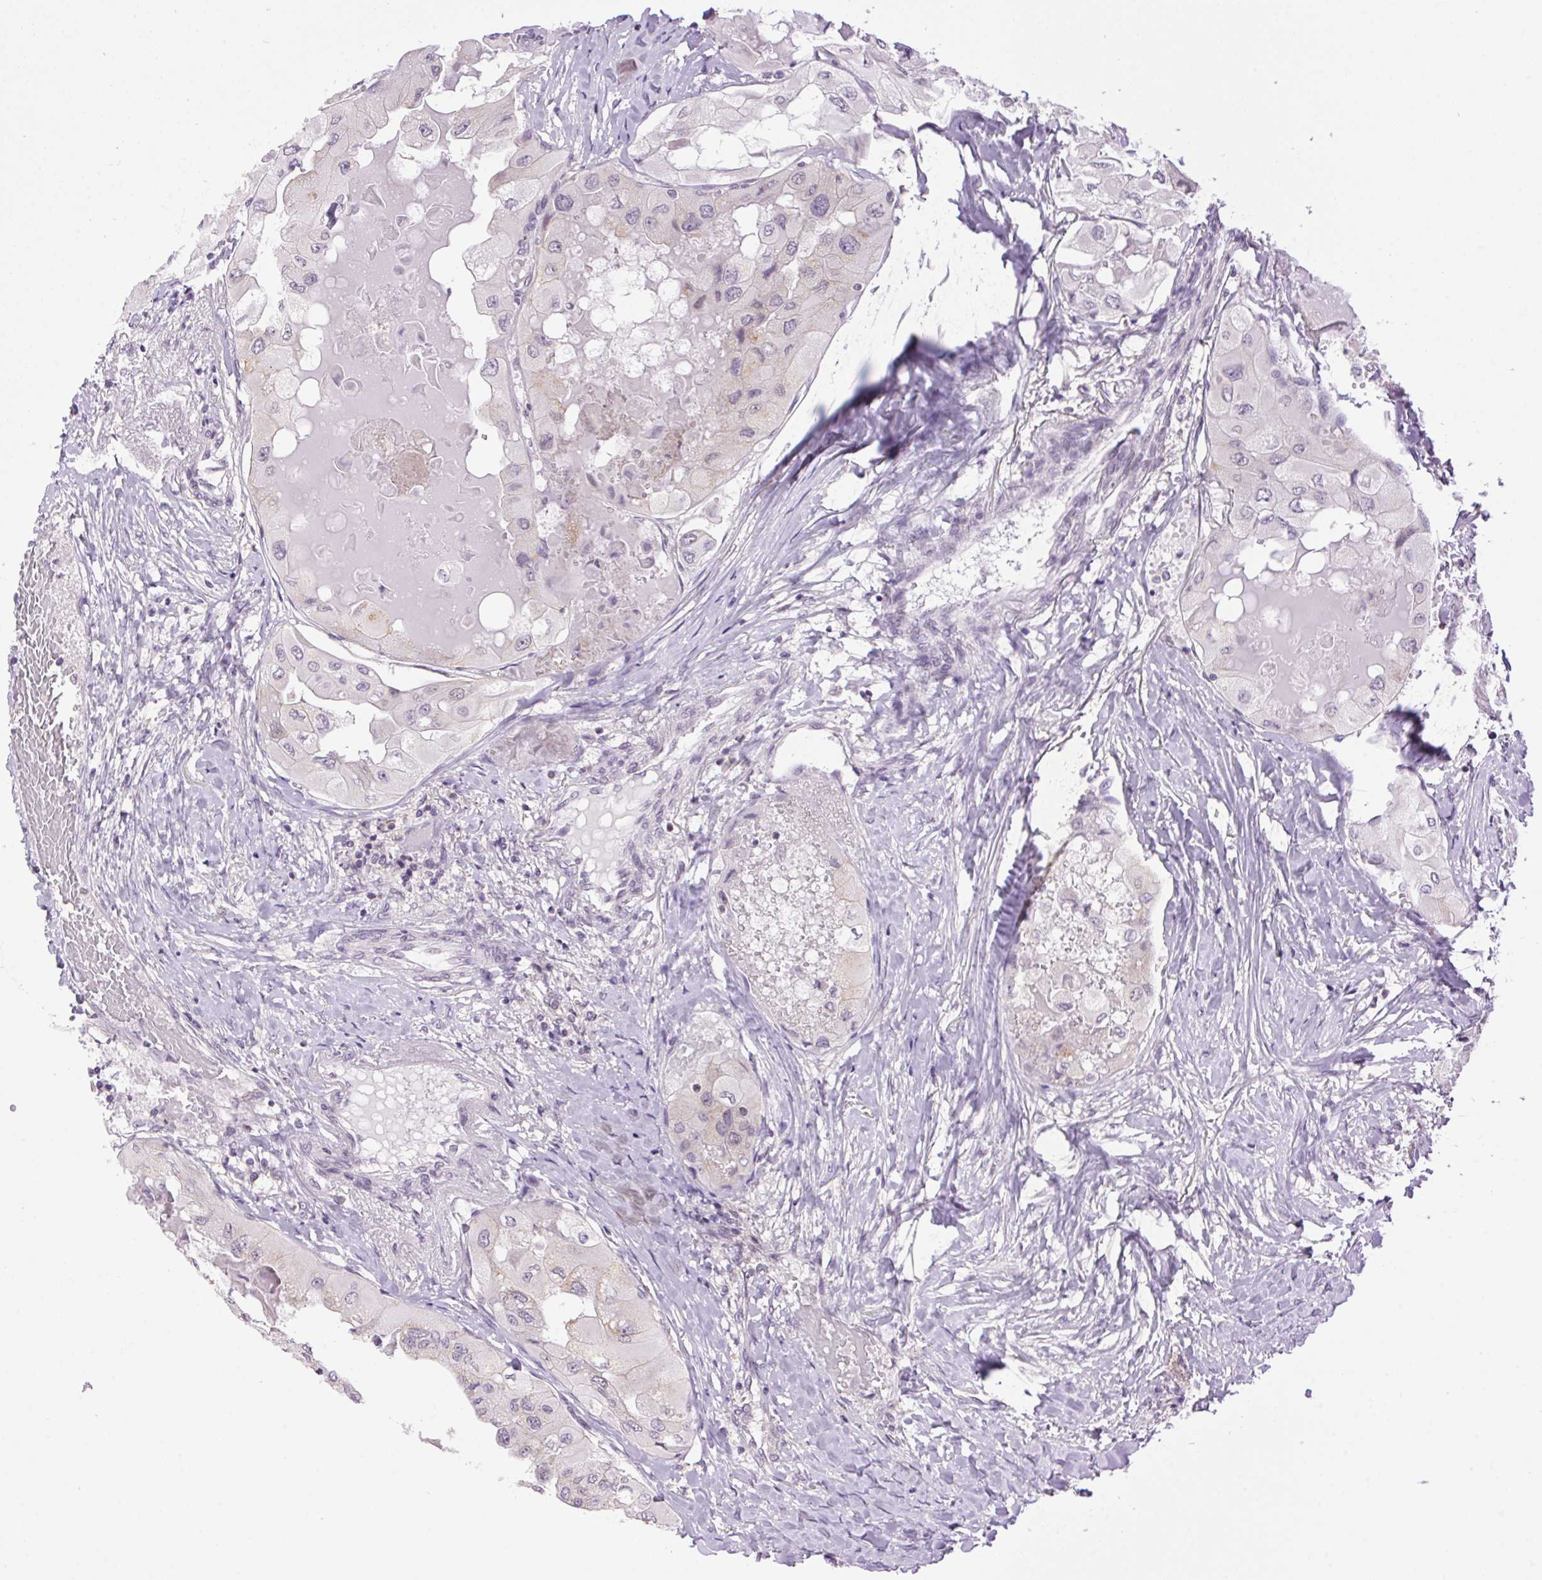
{"staining": {"intensity": "negative", "quantity": "none", "location": "none"}, "tissue": "thyroid cancer", "cell_type": "Tumor cells", "image_type": "cancer", "snomed": [{"axis": "morphology", "description": "Normal tissue, NOS"}, {"axis": "morphology", "description": "Papillary adenocarcinoma, NOS"}, {"axis": "topography", "description": "Thyroid gland"}], "caption": "Thyroid cancer stained for a protein using IHC demonstrates no staining tumor cells.", "gene": "SMIM13", "patient": {"sex": "female", "age": 59}}